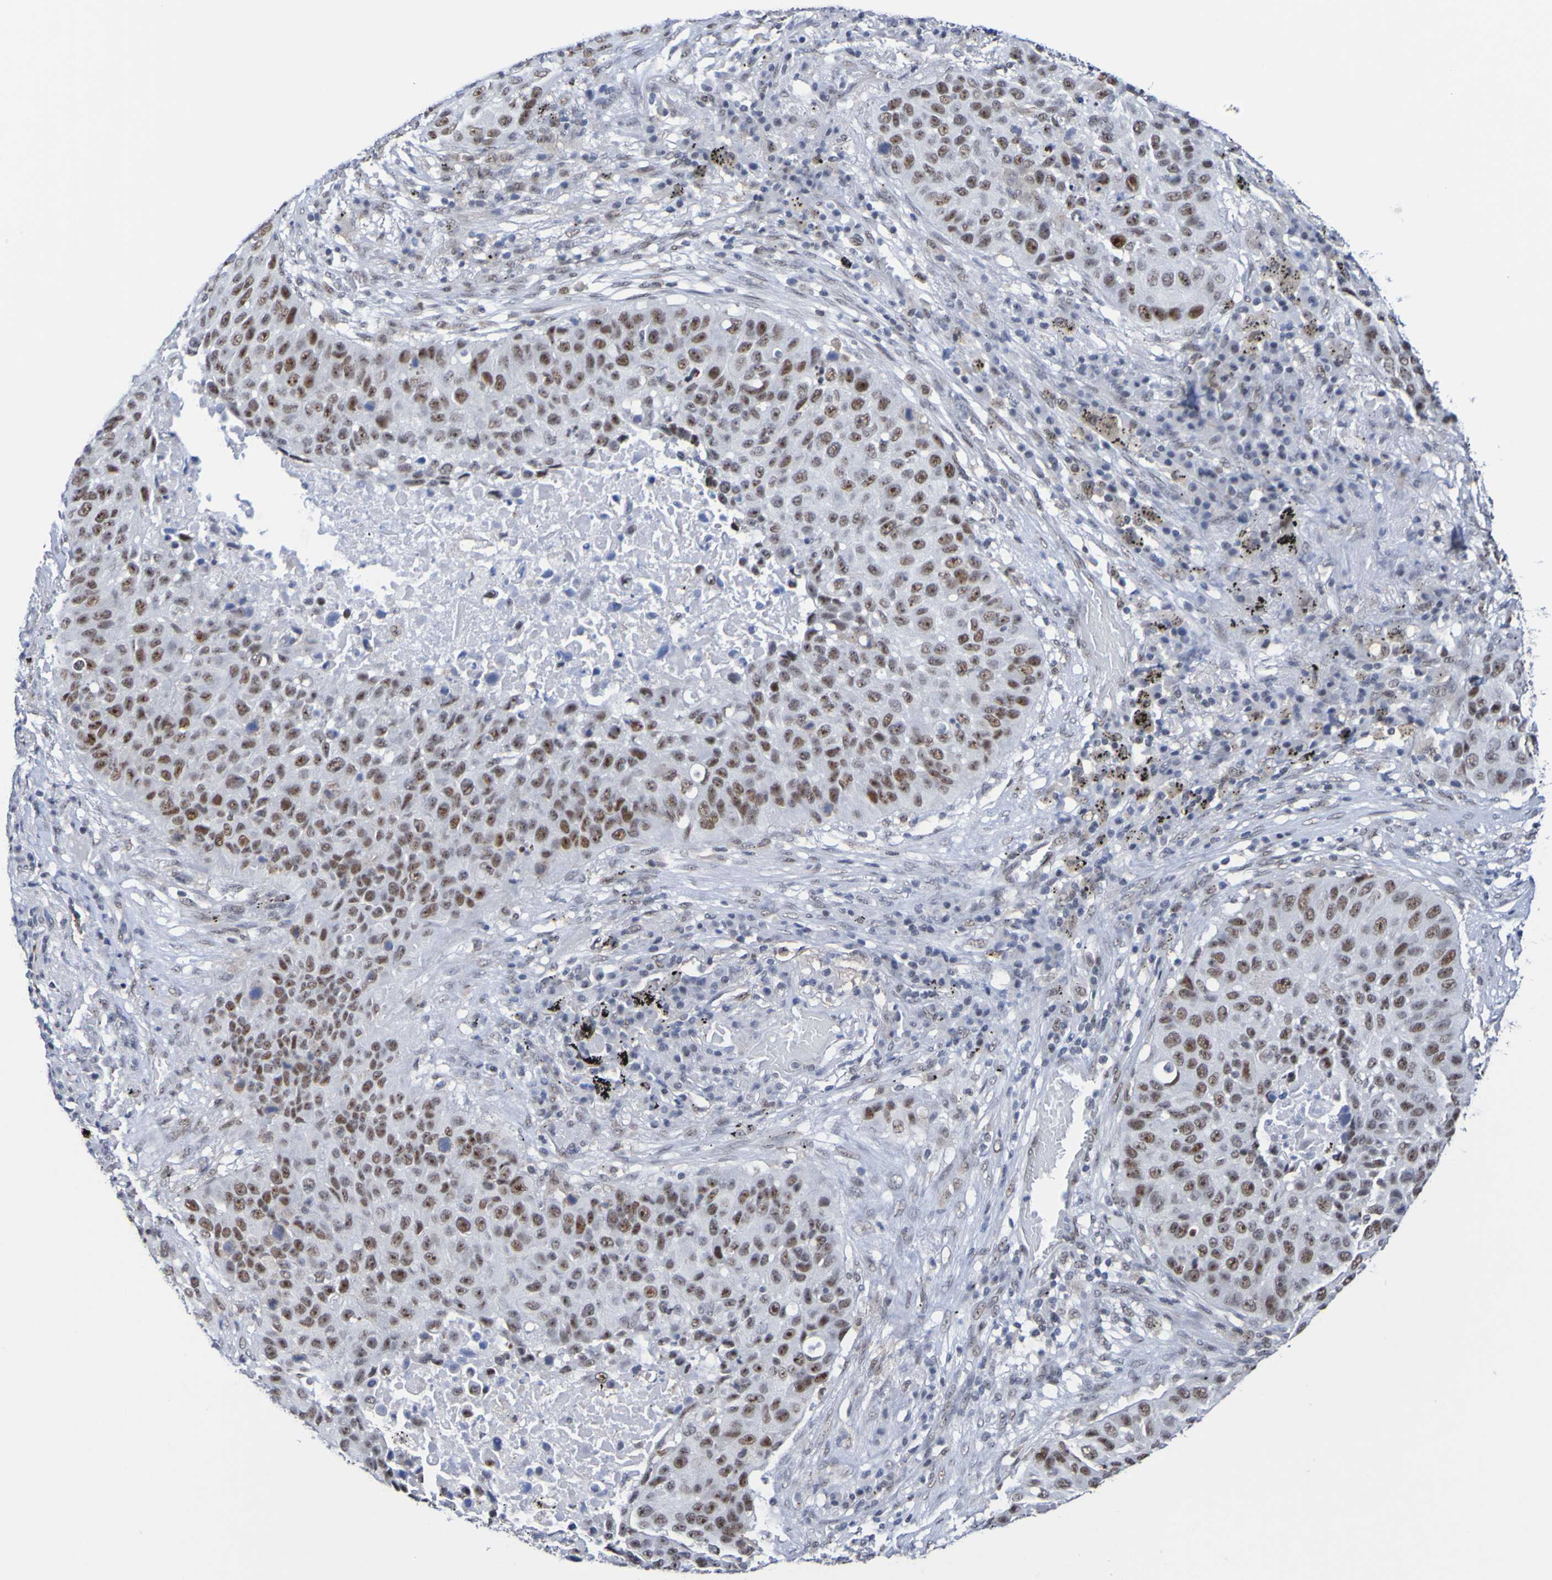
{"staining": {"intensity": "moderate", "quantity": "25%-75%", "location": "nuclear"}, "tissue": "lung cancer", "cell_type": "Tumor cells", "image_type": "cancer", "snomed": [{"axis": "morphology", "description": "Squamous cell carcinoma, NOS"}, {"axis": "topography", "description": "Lung"}], "caption": "Immunohistochemical staining of lung cancer reveals medium levels of moderate nuclear expression in about 25%-75% of tumor cells.", "gene": "CDC5L", "patient": {"sex": "male", "age": 57}}